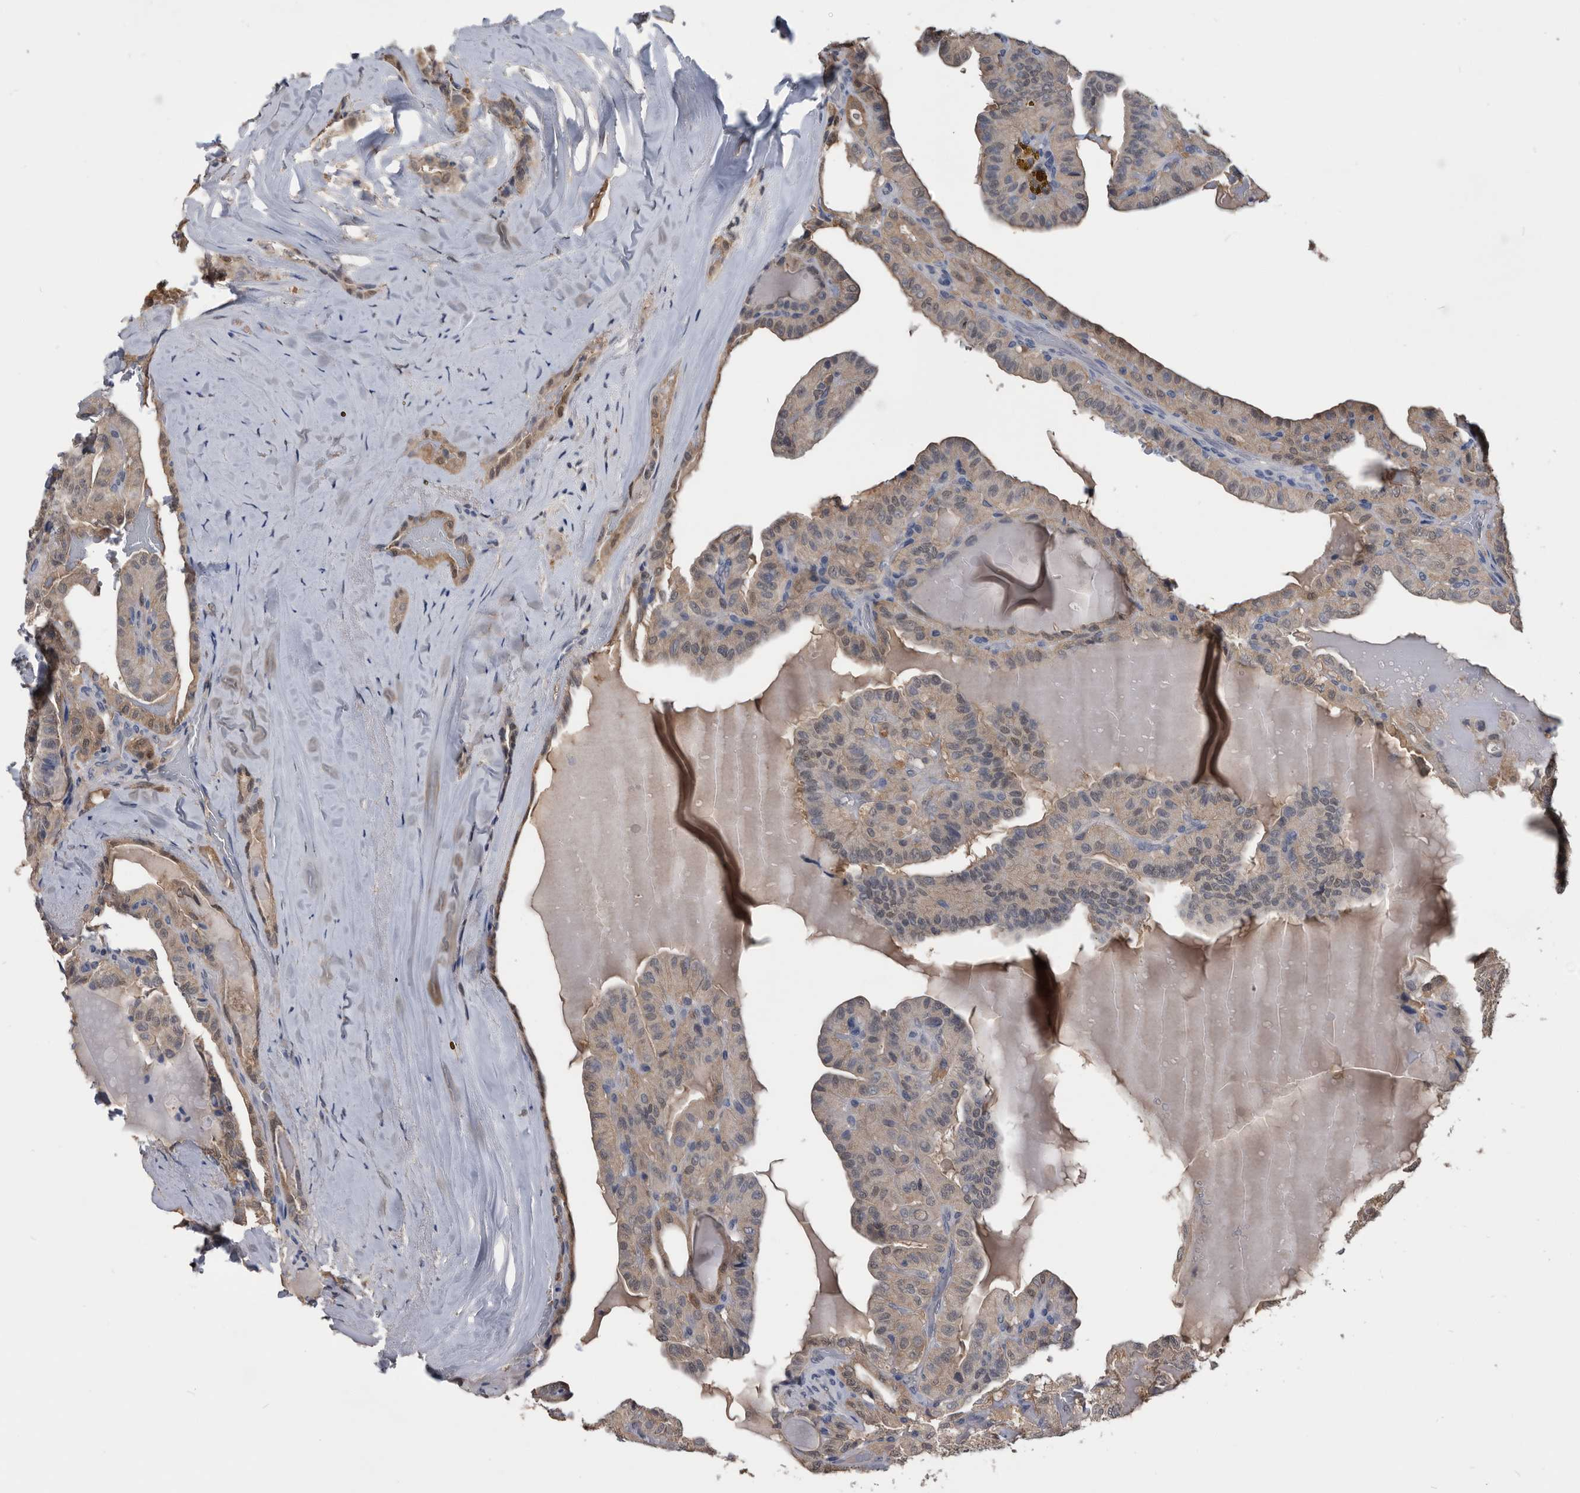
{"staining": {"intensity": "weak", "quantity": "25%-75%", "location": "cytoplasmic/membranous"}, "tissue": "head and neck cancer", "cell_type": "Tumor cells", "image_type": "cancer", "snomed": [{"axis": "morphology", "description": "Squamous cell carcinoma, NOS"}, {"axis": "topography", "description": "Oral tissue"}, {"axis": "topography", "description": "Head-Neck"}], "caption": "Protein analysis of head and neck cancer (squamous cell carcinoma) tissue shows weak cytoplasmic/membranous positivity in approximately 25%-75% of tumor cells.", "gene": "PDXK", "patient": {"sex": "female", "age": 50}}